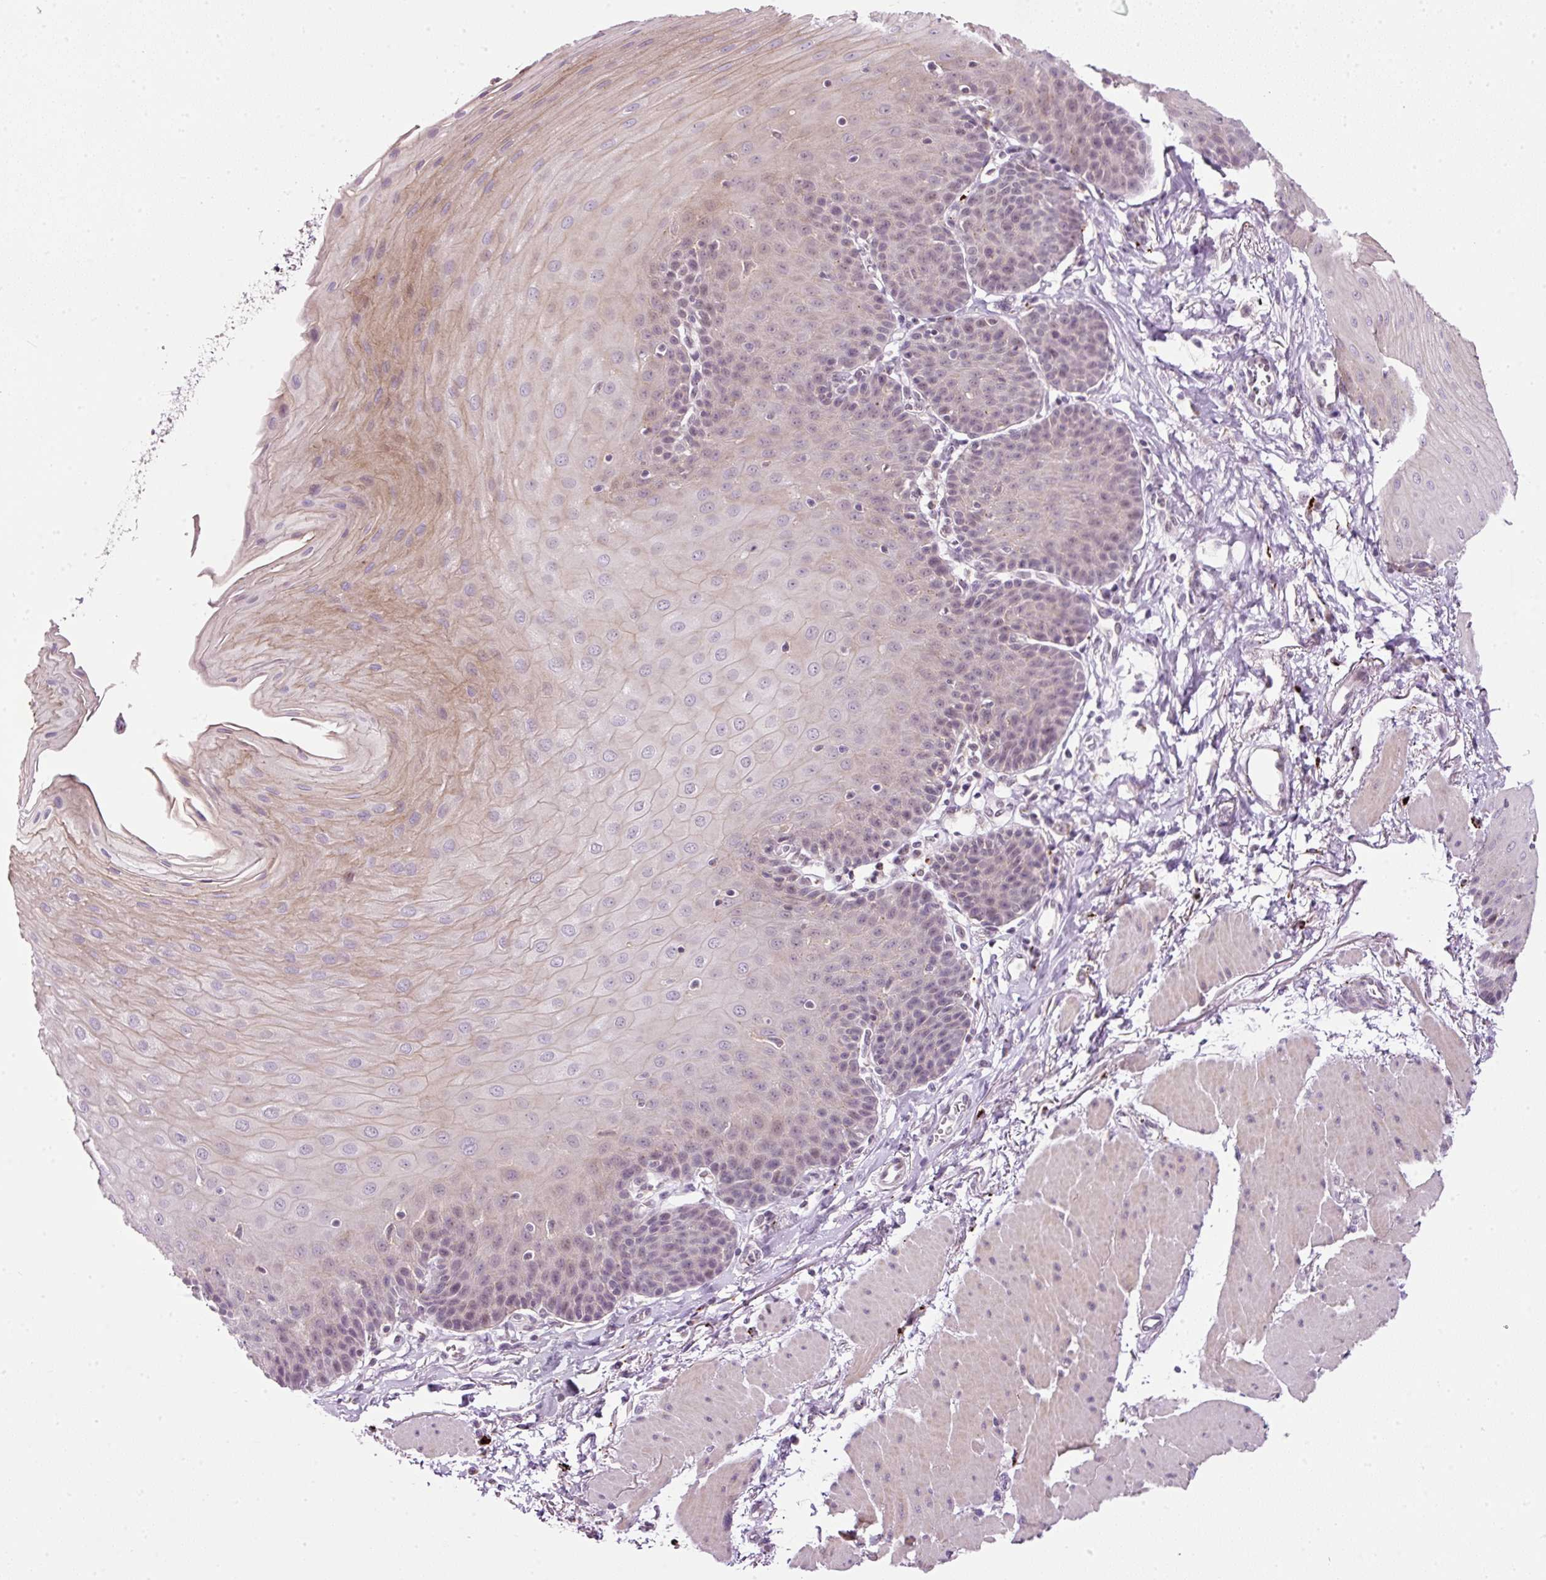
{"staining": {"intensity": "weak", "quantity": "<25%", "location": "cytoplasmic/membranous"}, "tissue": "esophagus", "cell_type": "Squamous epithelial cells", "image_type": "normal", "snomed": [{"axis": "morphology", "description": "Normal tissue, NOS"}, {"axis": "topography", "description": "Esophagus"}], "caption": "Squamous epithelial cells are negative for protein expression in benign human esophagus. The staining is performed using DAB brown chromogen with nuclei counter-stained in using hematoxylin.", "gene": "ZNF639", "patient": {"sex": "female", "age": 81}}